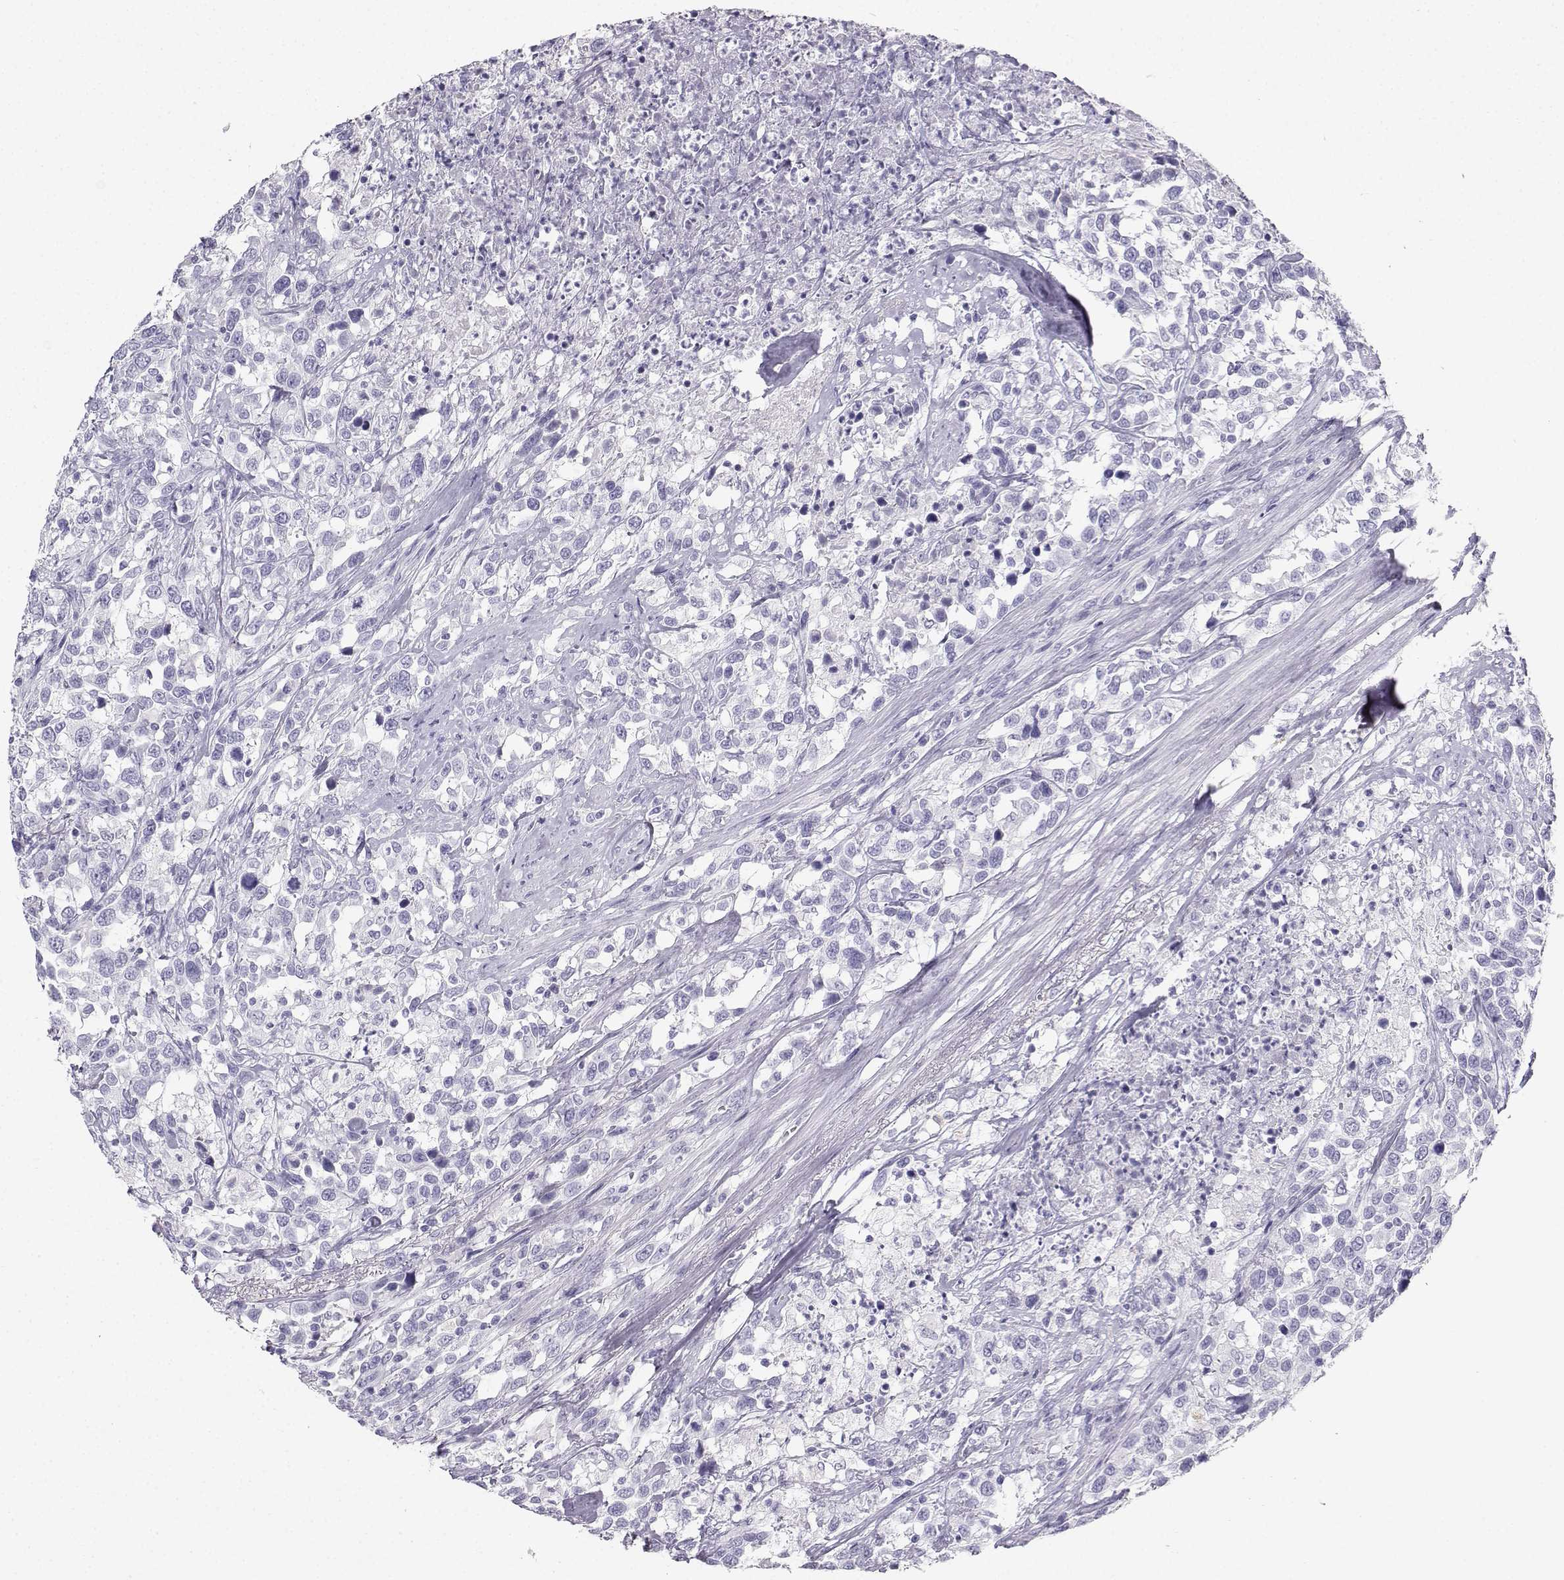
{"staining": {"intensity": "negative", "quantity": "none", "location": "none"}, "tissue": "urothelial cancer", "cell_type": "Tumor cells", "image_type": "cancer", "snomed": [{"axis": "morphology", "description": "Urothelial carcinoma, NOS"}, {"axis": "morphology", "description": "Urothelial carcinoma, High grade"}, {"axis": "topography", "description": "Urinary bladder"}], "caption": "DAB (3,3'-diaminobenzidine) immunohistochemical staining of human urothelial cancer displays no significant staining in tumor cells. (DAB immunohistochemistry (IHC), high magnification).", "gene": "IQCD", "patient": {"sex": "female", "age": 64}}